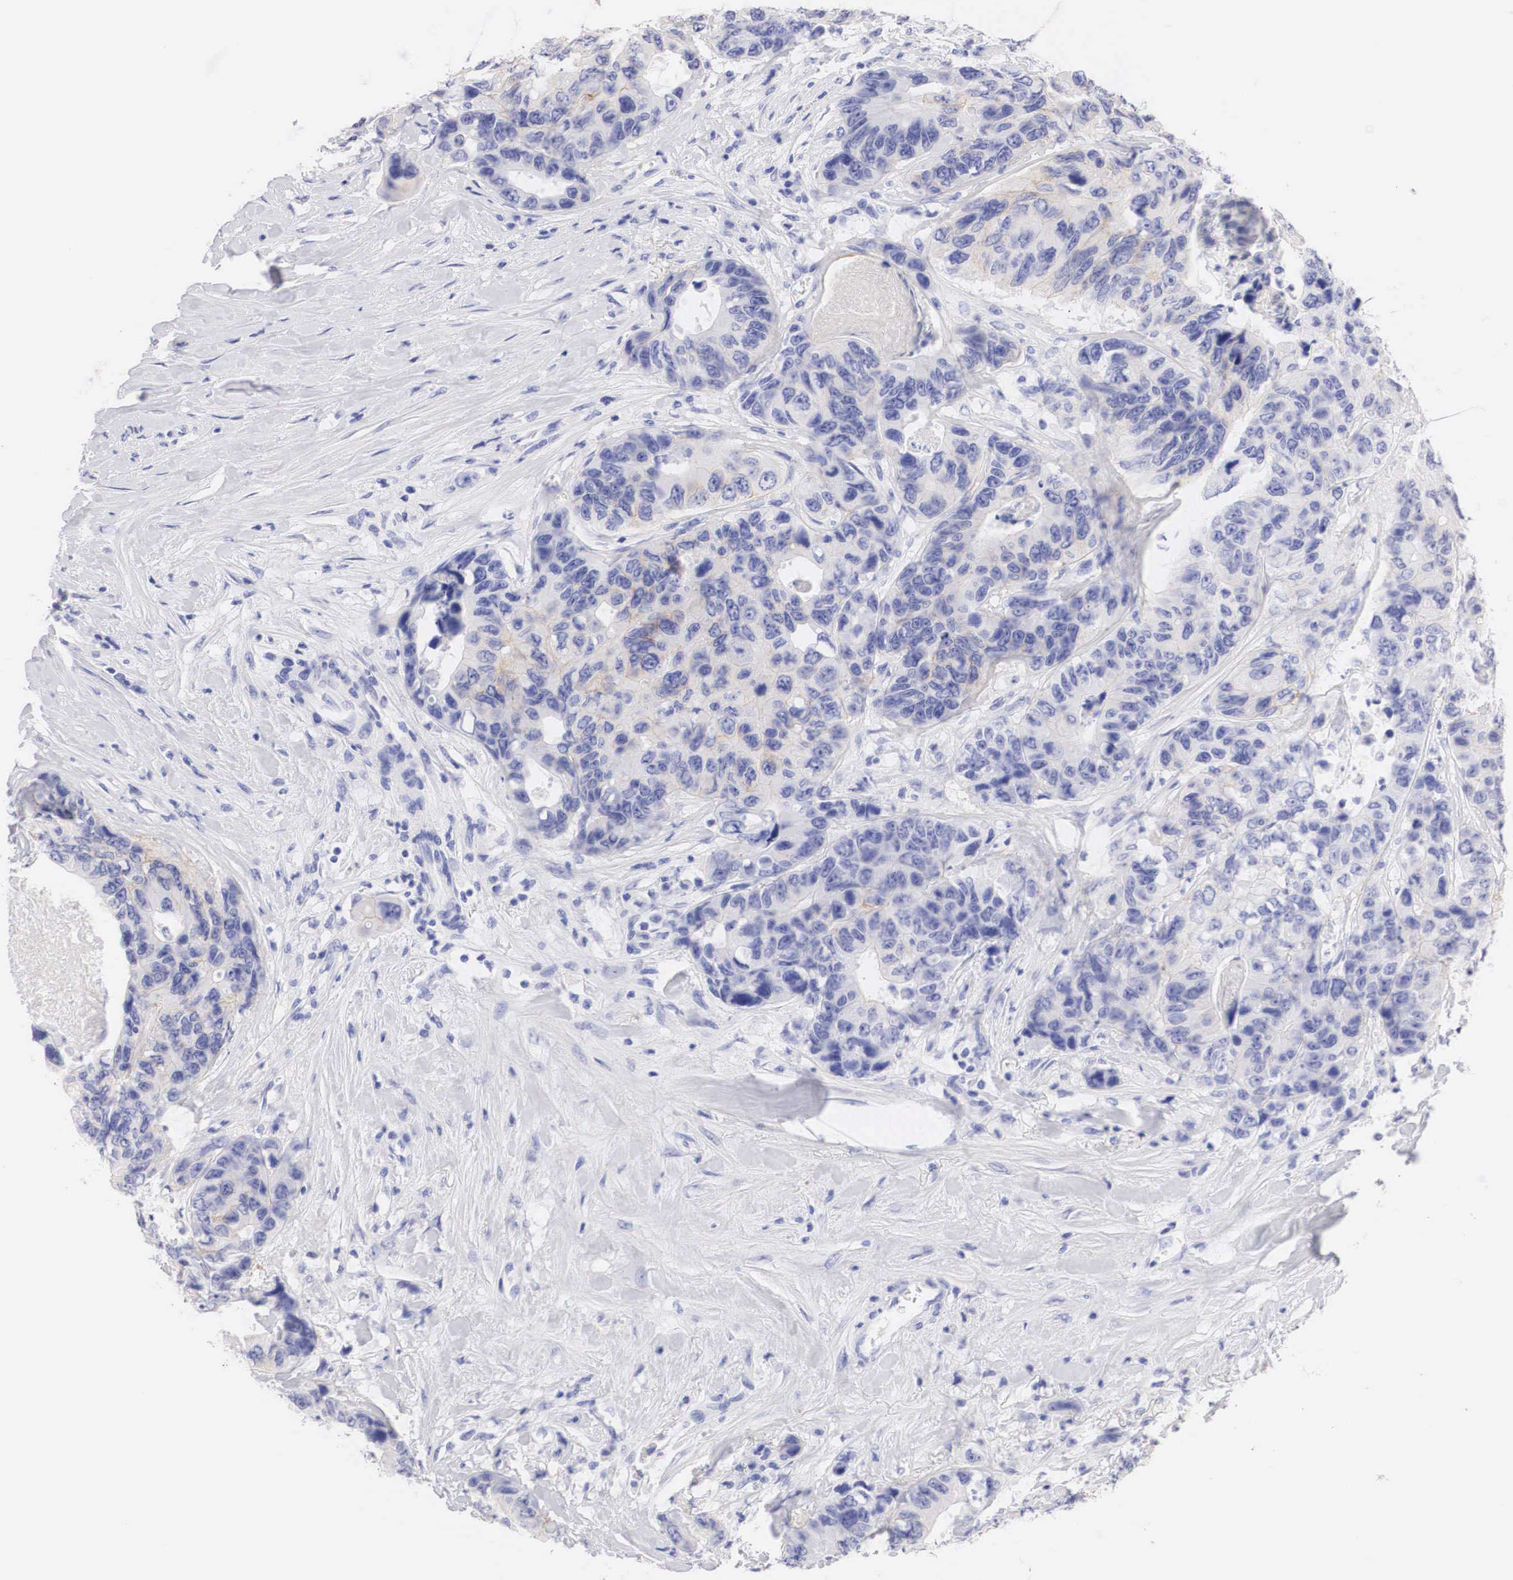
{"staining": {"intensity": "weak", "quantity": ">75%", "location": "cytoplasmic/membranous"}, "tissue": "colorectal cancer", "cell_type": "Tumor cells", "image_type": "cancer", "snomed": [{"axis": "morphology", "description": "Adenocarcinoma, NOS"}, {"axis": "topography", "description": "Colon"}], "caption": "Colorectal cancer (adenocarcinoma) tissue shows weak cytoplasmic/membranous positivity in about >75% of tumor cells", "gene": "ERBB2", "patient": {"sex": "female", "age": 86}}